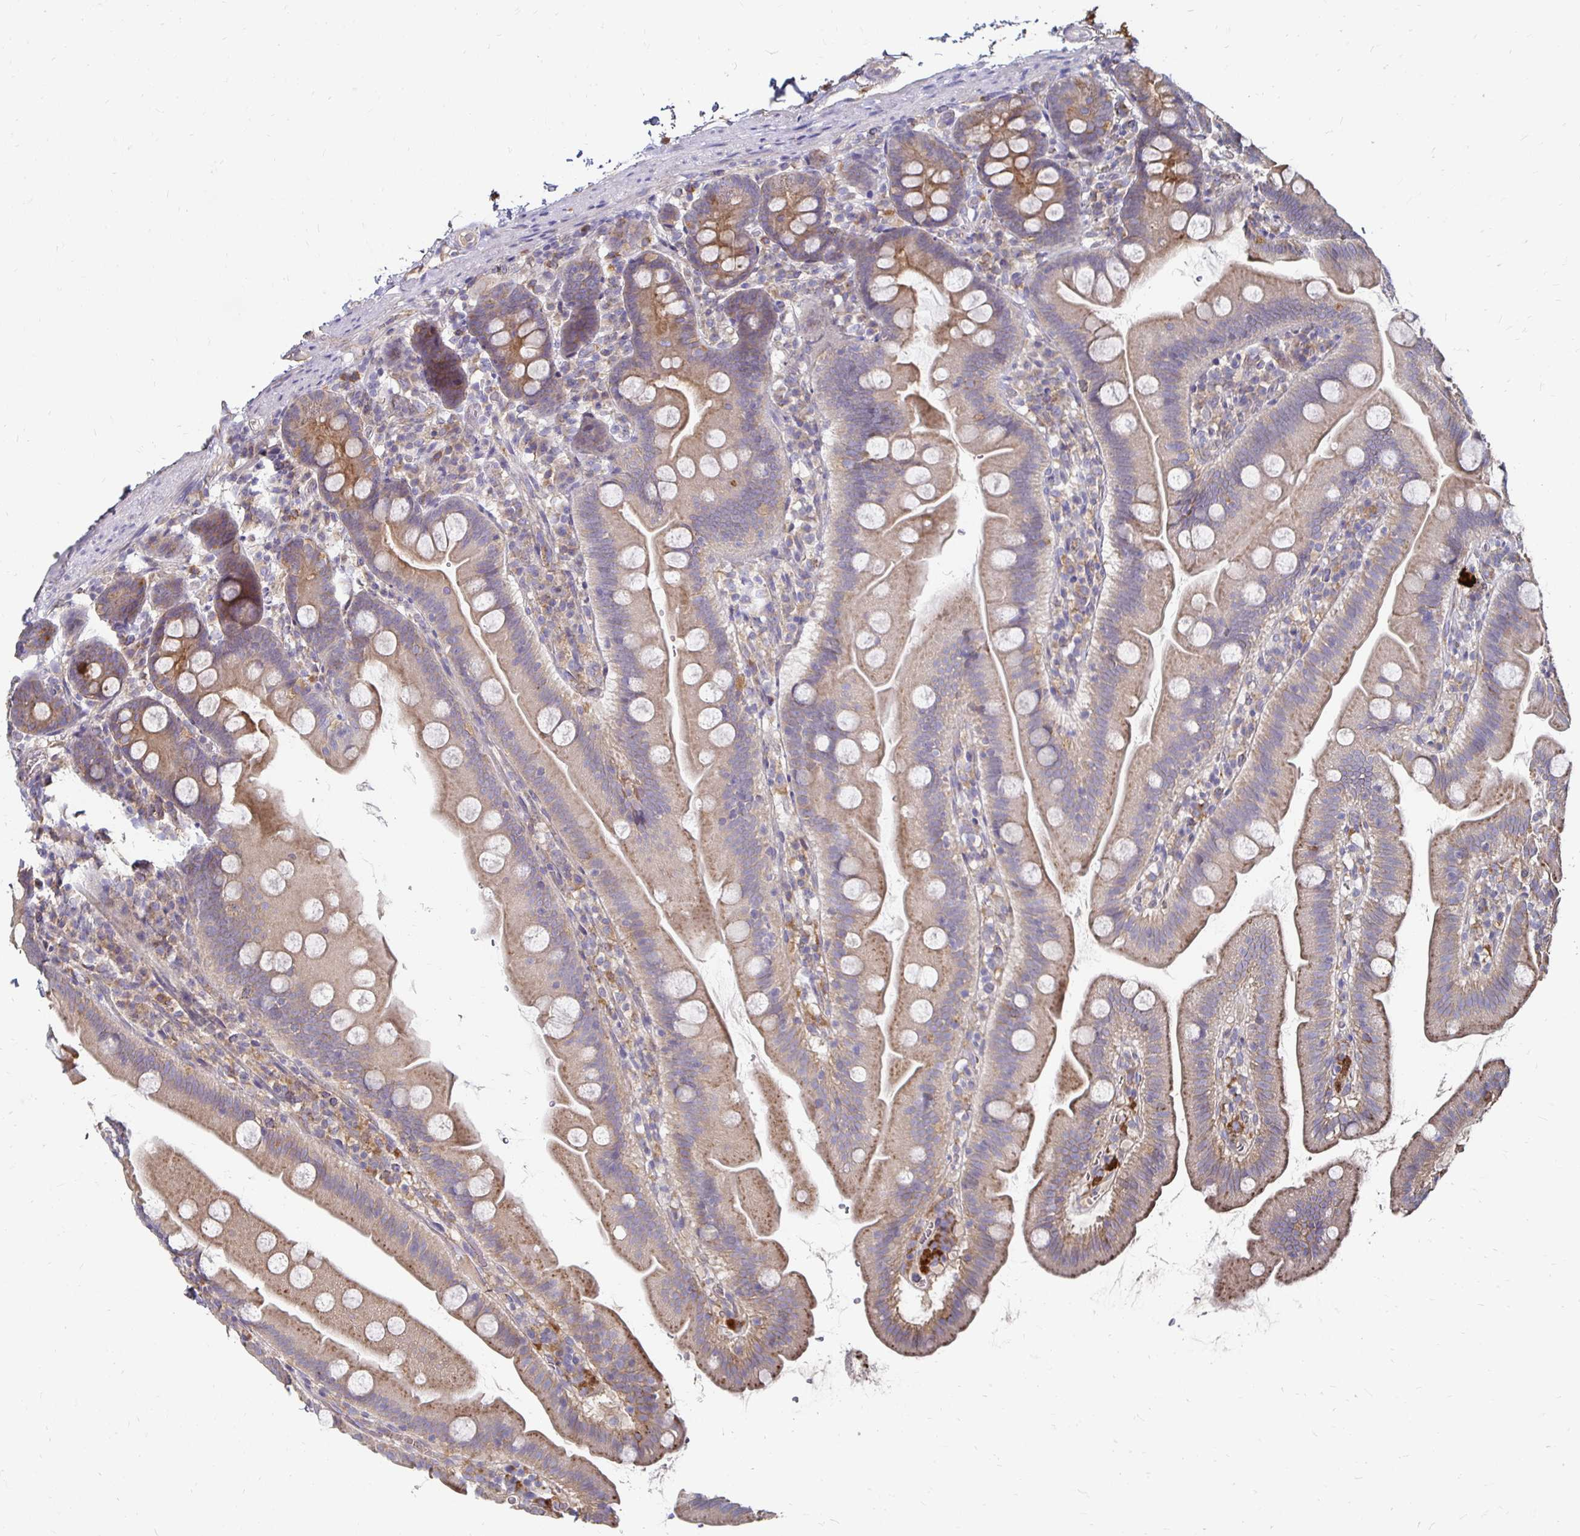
{"staining": {"intensity": "moderate", "quantity": "25%-75%", "location": "cytoplasmic/membranous"}, "tissue": "small intestine", "cell_type": "Glandular cells", "image_type": "normal", "snomed": [{"axis": "morphology", "description": "Normal tissue, NOS"}, {"axis": "topography", "description": "Small intestine"}], "caption": "Glandular cells display medium levels of moderate cytoplasmic/membranous positivity in approximately 25%-75% of cells in benign small intestine. The protein is stained brown, and the nuclei are stained in blue (DAB IHC with brightfield microscopy, high magnification).", "gene": "NCSTN", "patient": {"sex": "female", "age": 68}}